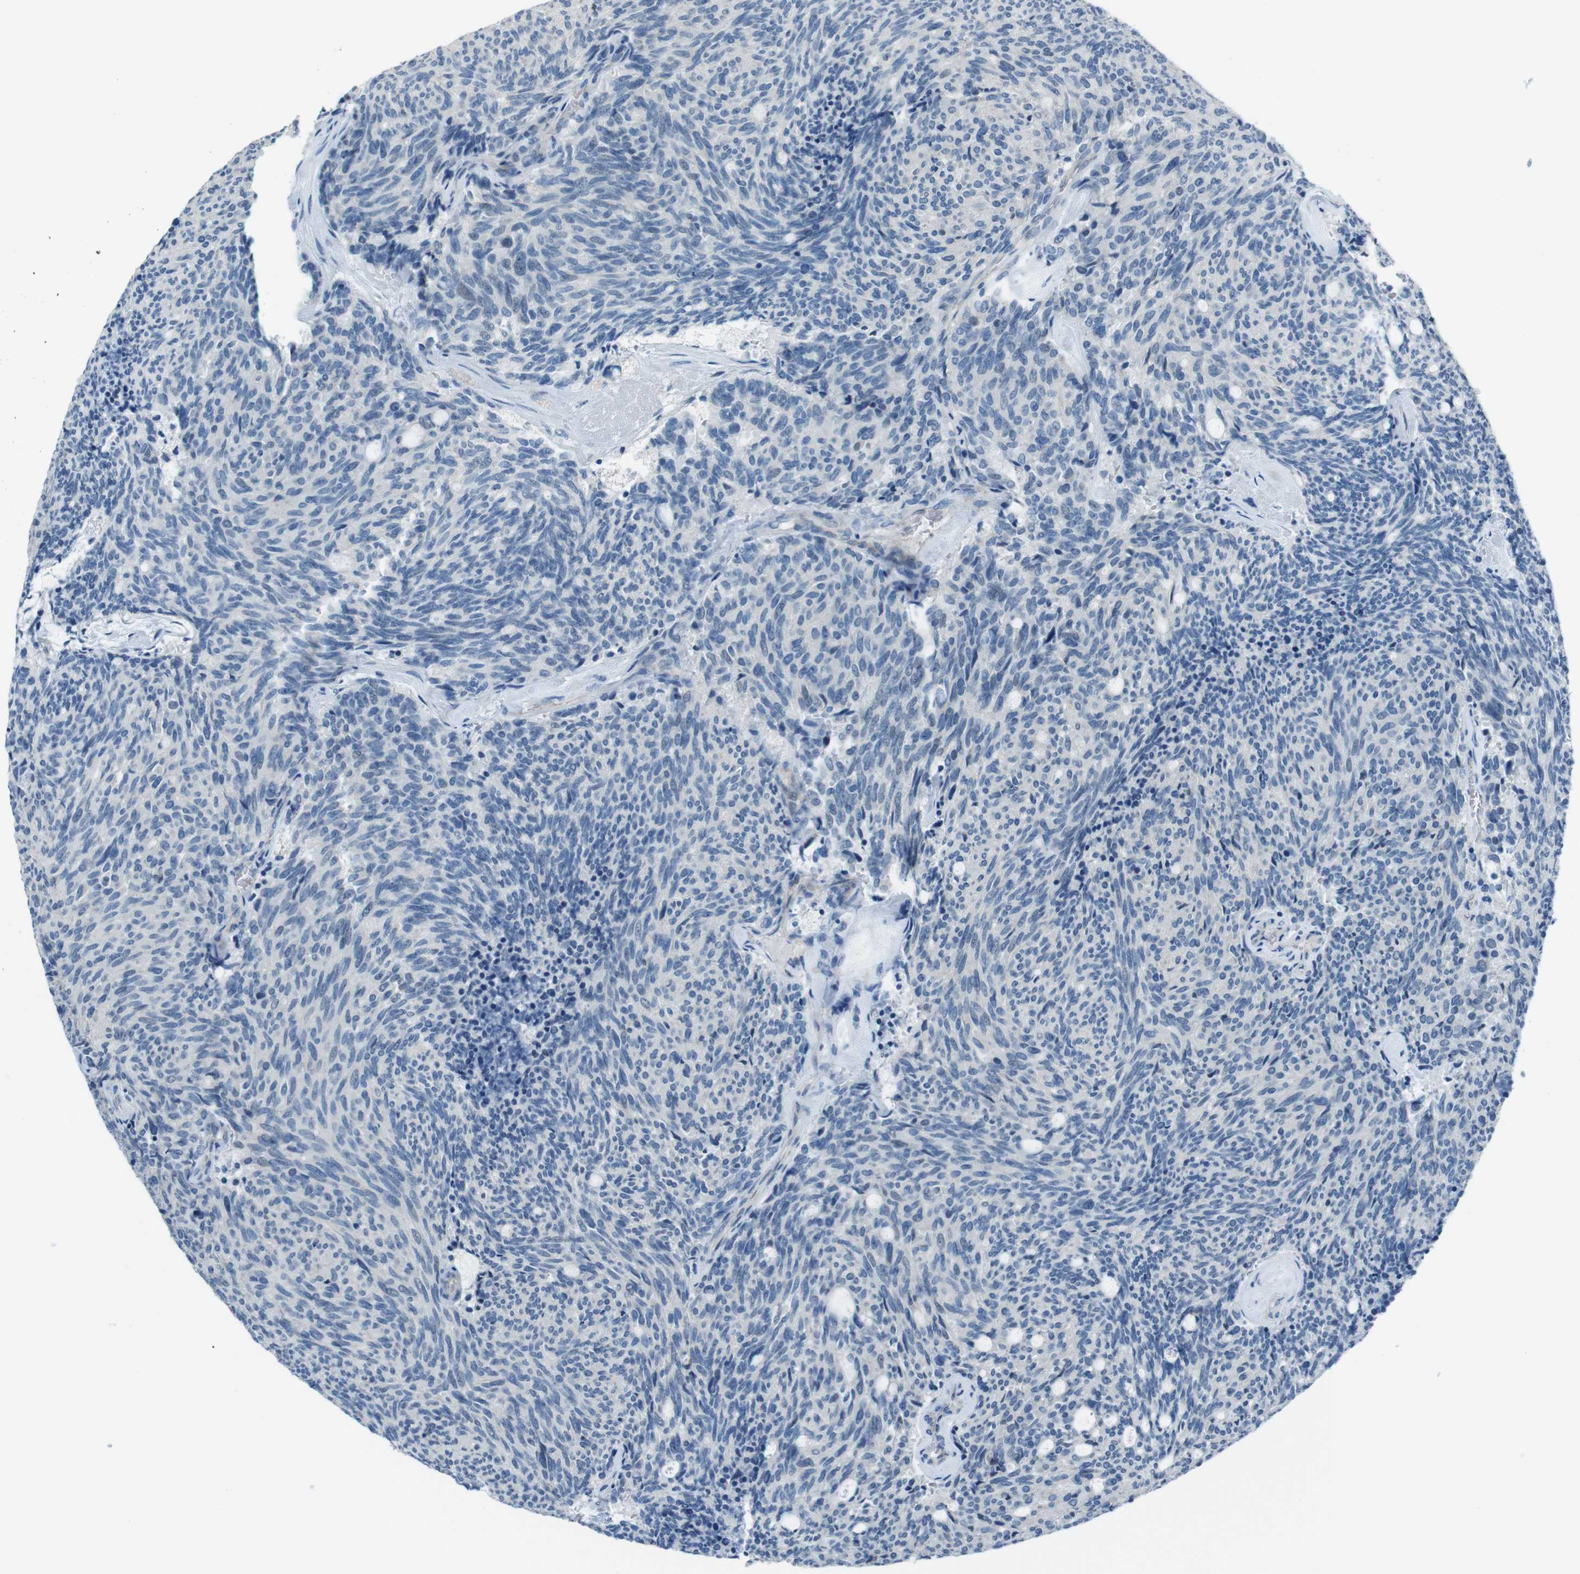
{"staining": {"intensity": "negative", "quantity": "none", "location": "none"}, "tissue": "carcinoid", "cell_type": "Tumor cells", "image_type": "cancer", "snomed": [{"axis": "morphology", "description": "Carcinoid, malignant, NOS"}, {"axis": "topography", "description": "Pancreas"}], "caption": "This micrograph is of carcinoid stained with immunohistochemistry (IHC) to label a protein in brown with the nuclei are counter-stained blue. There is no staining in tumor cells. The staining was performed using DAB (3,3'-diaminobenzidine) to visualize the protein expression in brown, while the nuclei were stained in blue with hematoxylin (Magnification: 20x).", "gene": "HRH2", "patient": {"sex": "female", "age": 54}}